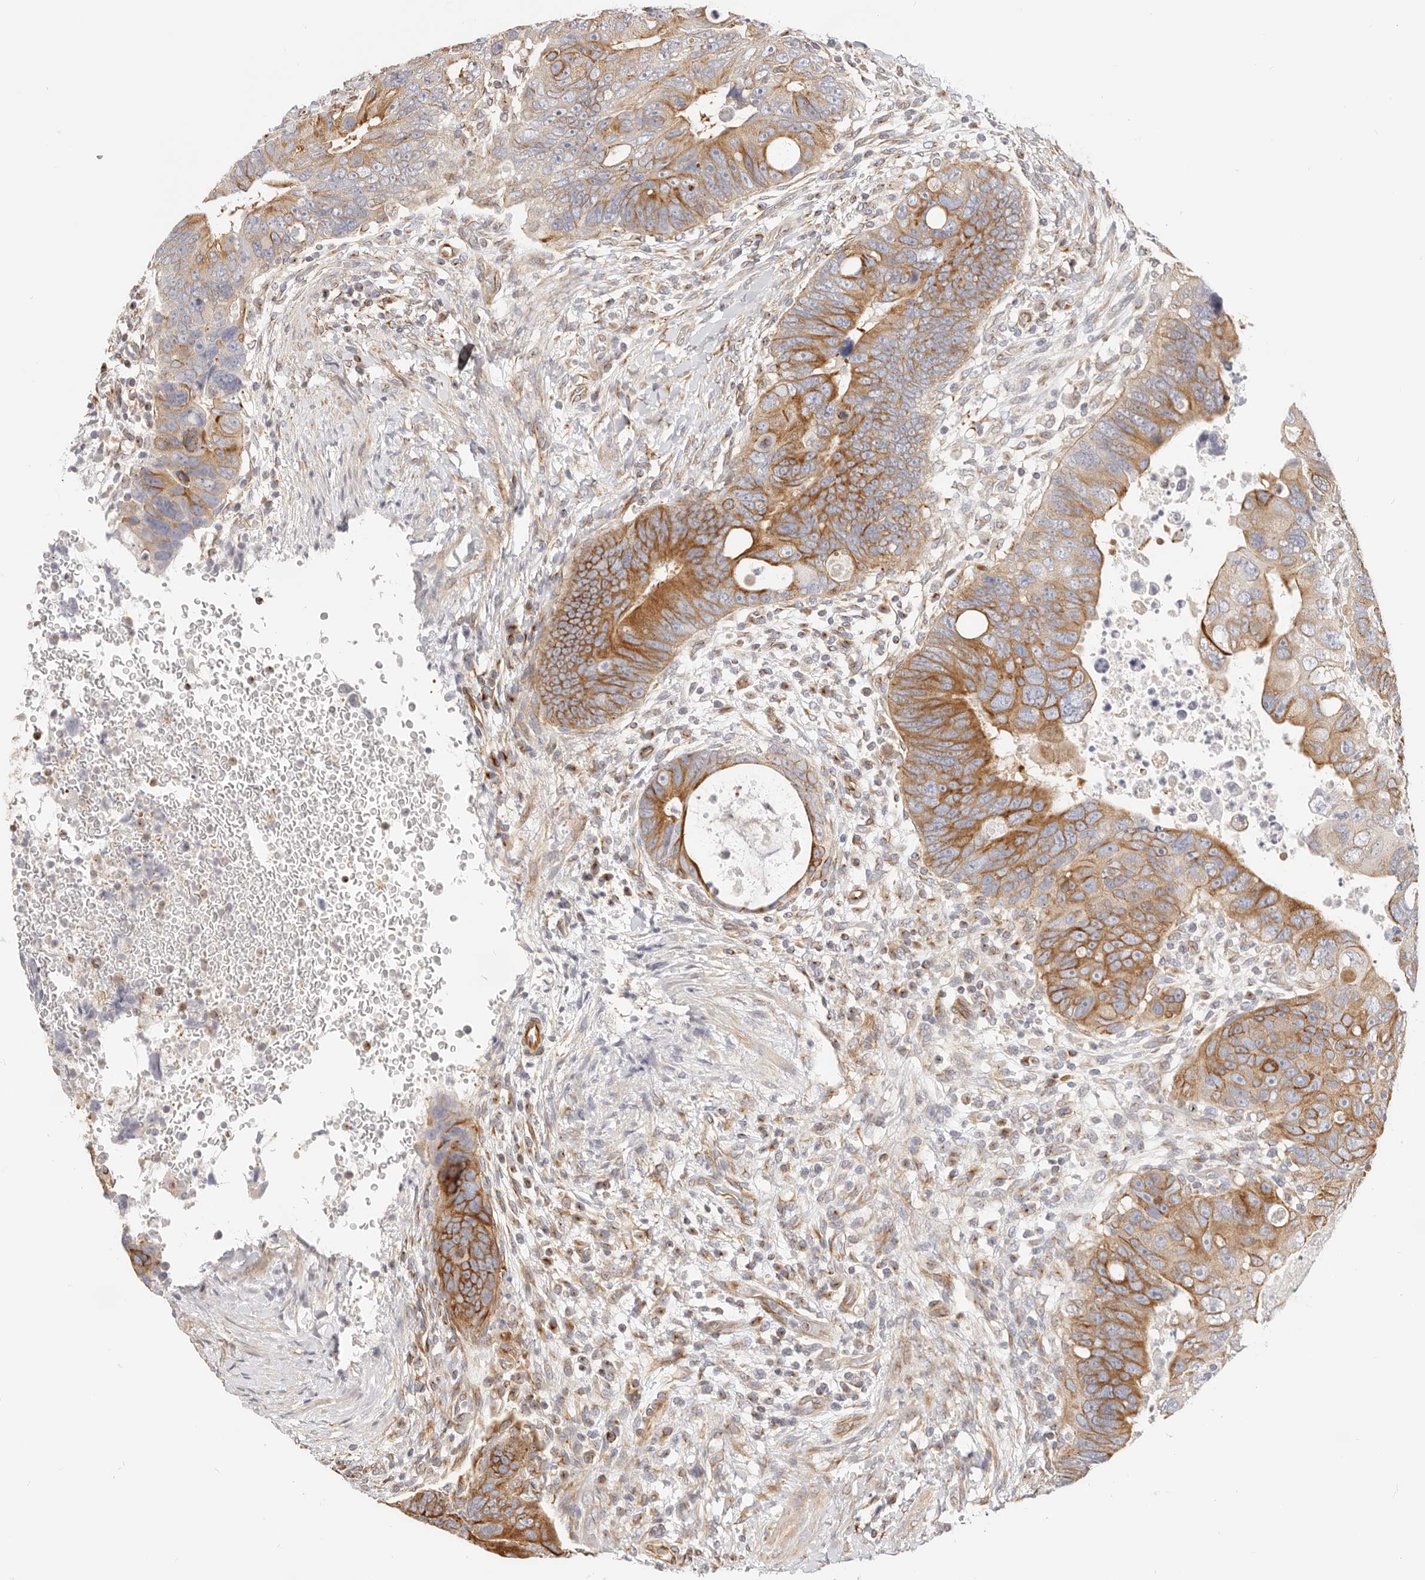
{"staining": {"intensity": "moderate", "quantity": "25%-75%", "location": "cytoplasmic/membranous"}, "tissue": "colorectal cancer", "cell_type": "Tumor cells", "image_type": "cancer", "snomed": [{"axis": "morphology", "description": "Adenocarcinoma, NOS"}, {"axis": "topography", "description": "Rectum"}], "caption": "Protein staining of adenocarcinoma (colorectal) tissue demonstrates moderate cytoplasmic/membranous expression in about 25%-75% of tumor cells. (IHC, brightfield microscopy, high magnification).", "gene": "DTNBP1", "patient": {"sex": "male", "age": 59}}